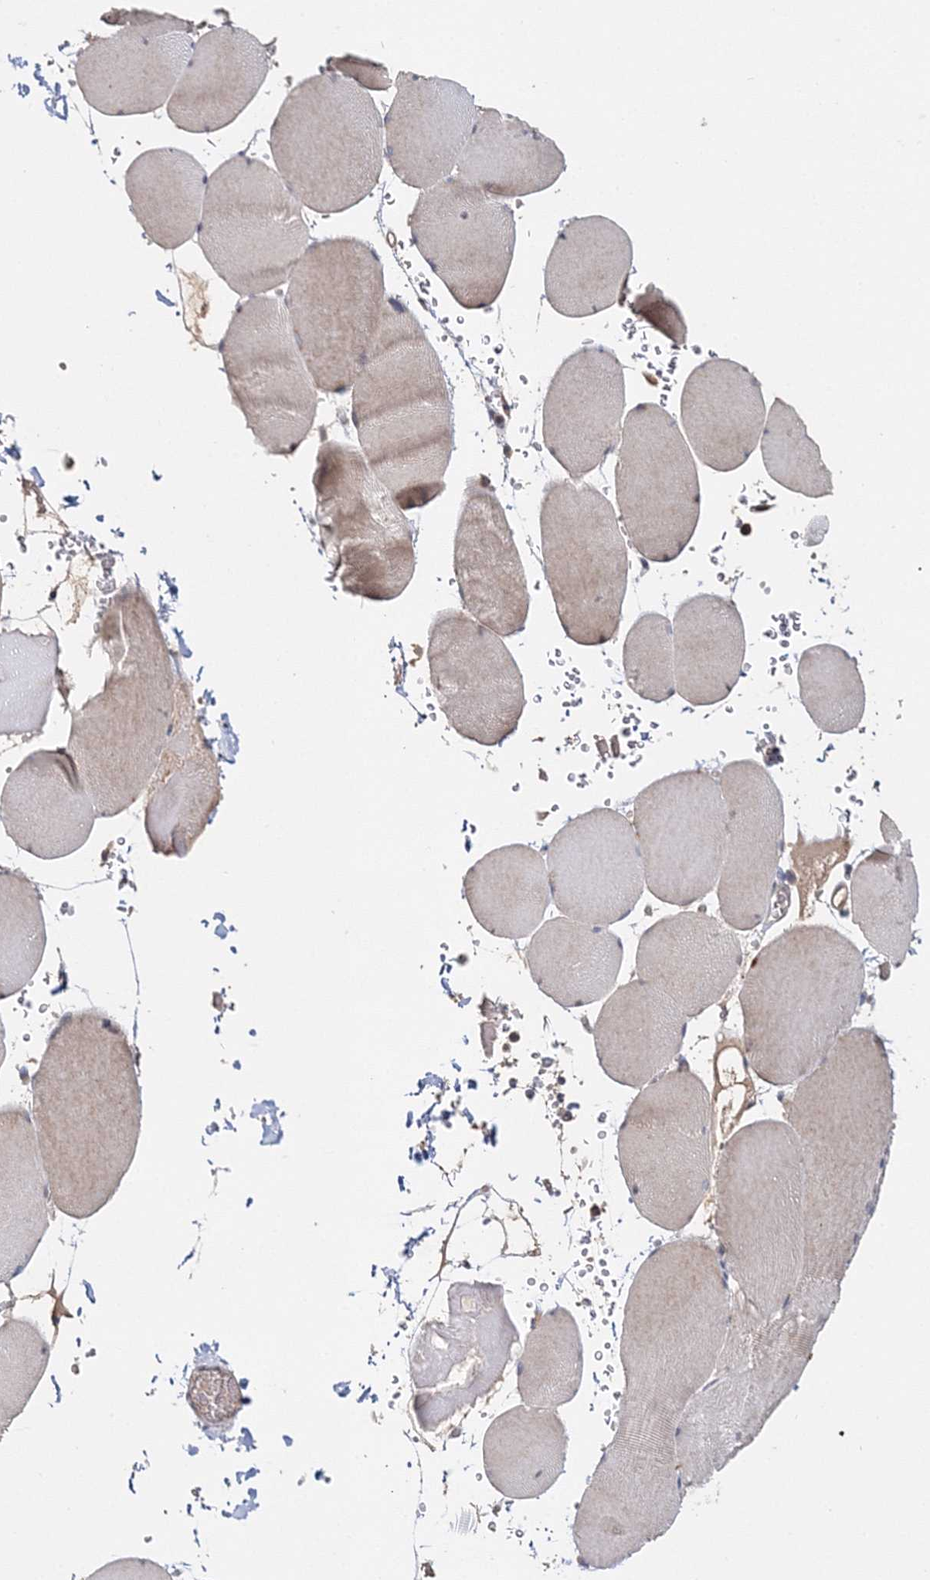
{"staining": {"intensity": "weak", "quantity": "<25%", "location": "cytoplasmic/membranous"}, "tissue": "skeletal muscle", "cell_type": "Myocytes", "image_type": "normal", "snomed": [{"axis": "morphology", "description": "Normal tissue, NOS"}, {"axis": "topography", "description": "Skeletal muscle"}, {"axis": "topography", "description": "Head-Neck"}], "caption": "Immunohistochemistry photomicrograph of normal human skeletal muscle stained for a protein (brown), which shows no staining in myocytes. (DAB immunohistochemistry (IHC) with hematoxylin counter stain).", "gene": "GJB5", "patient": {"sex": "male", "age": 66}}